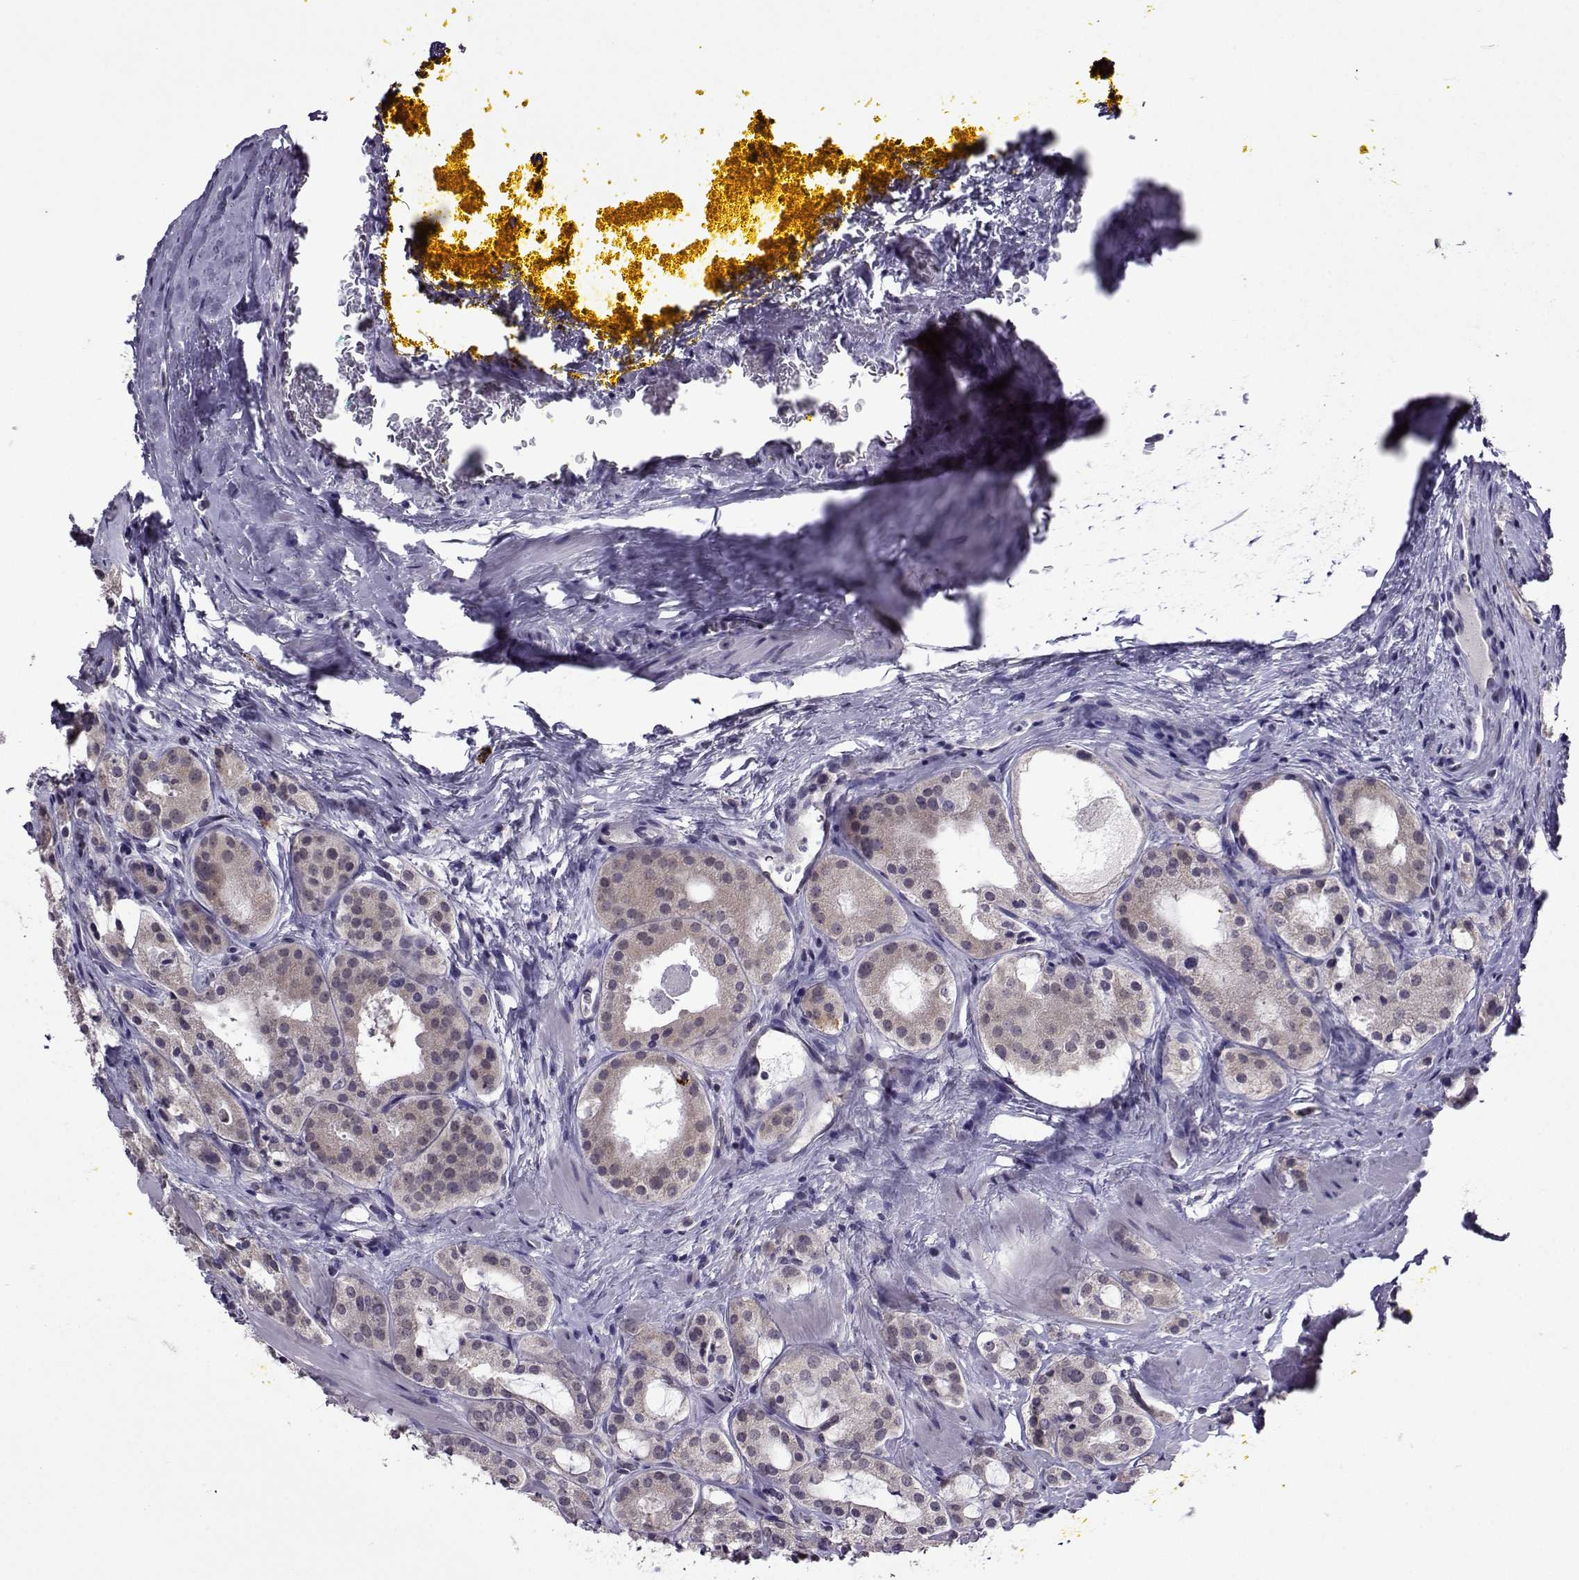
{"staining": {"intensity": "weak", "quantity": "25%-75%", "location": "cytoplasmic/membranous"}, "tissue": "prostate cancer", "cell_type": "Tumor cells", "image_type": "cancer", "snomed": [{"axis": "morphology", "description": "Adenocarcinoma, NOS"}, {"axis": "morphology", "description": "Adenocarcinoma, High grade"}, {"axis": "topography", "description": "Prostate"}], "caption": "Brown immunohistochemical staining in adenocarcinoma (prostate) exhibits weak cytoplasmic/membranous staining in approximately 25%-75% of tumor cells.", "gene": "DDX20", "patient": {"sex": "male", "age": 62}}